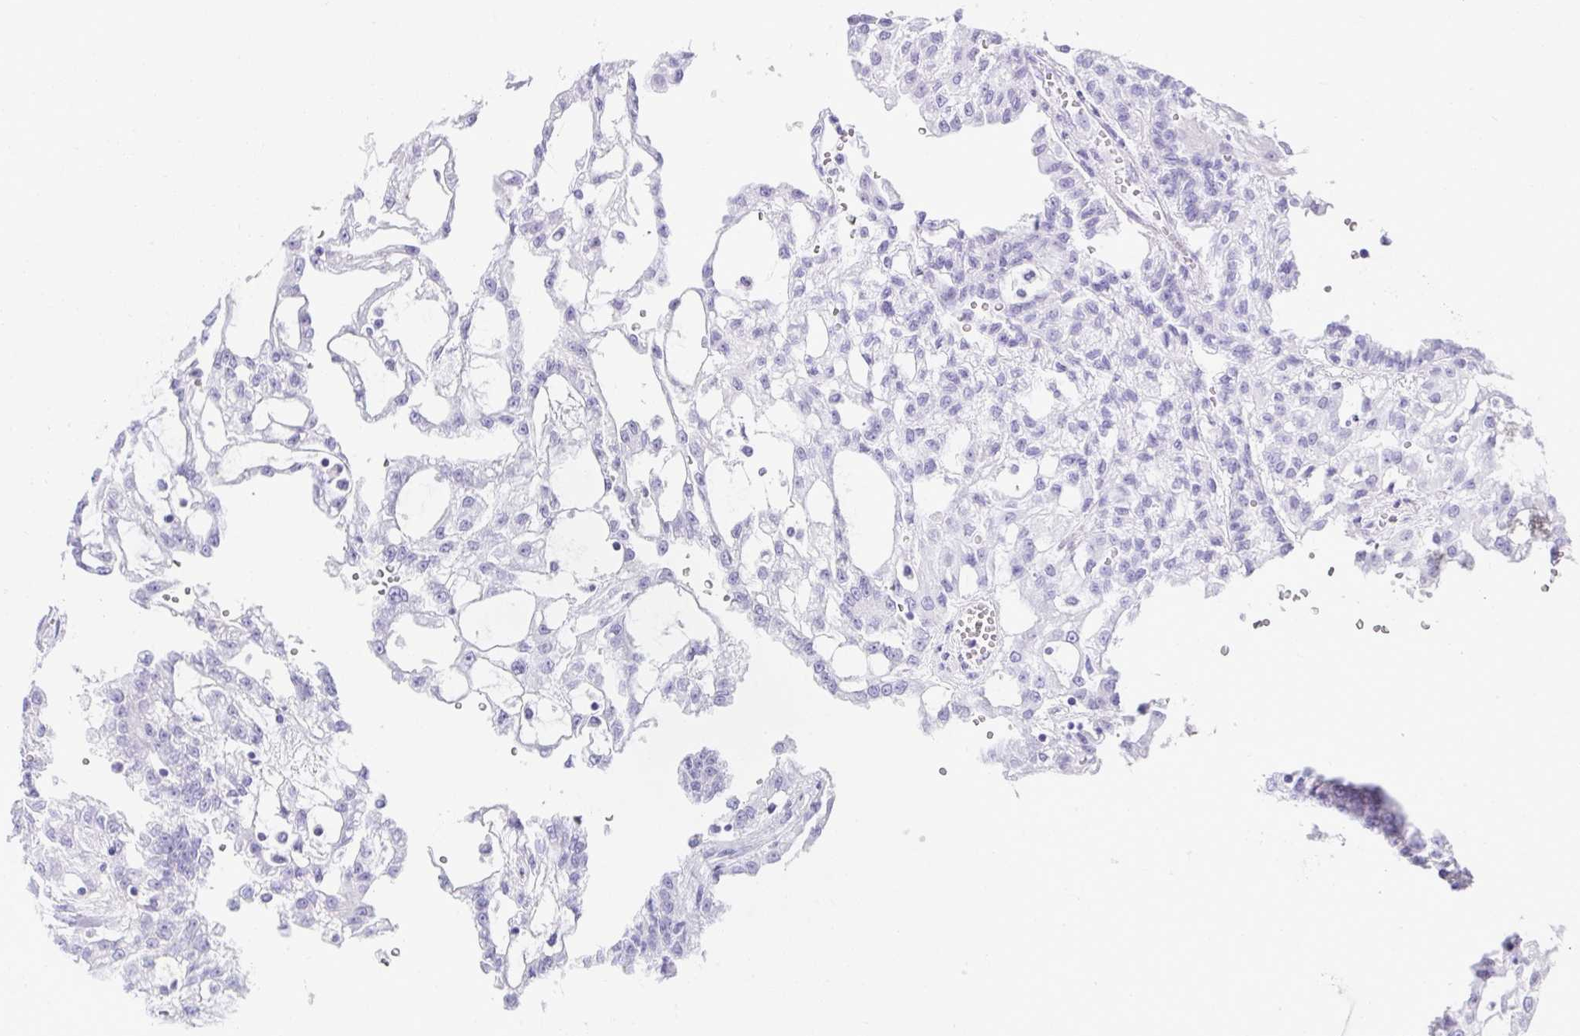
{"staining": {"intensity": "negative", "quantity": "none", "location": "none"}, "tissue": "renal cancer", "cell_type": "Tumor cells", "image_type": "cancer", "snomed": [{"axis": "morphology", "description": "Adenocarcinoma, NOS"}, {"axis": "topography", "description": "Kidney"}], "caption": "DAB (3,3'-diaminobenzidine) immunohistochemical staining of adenocarcinoma (renal) displays no significant positivity in tumor cells.", "gene": "CDADC1", "patient": {"sex": "male", "age": 63}}